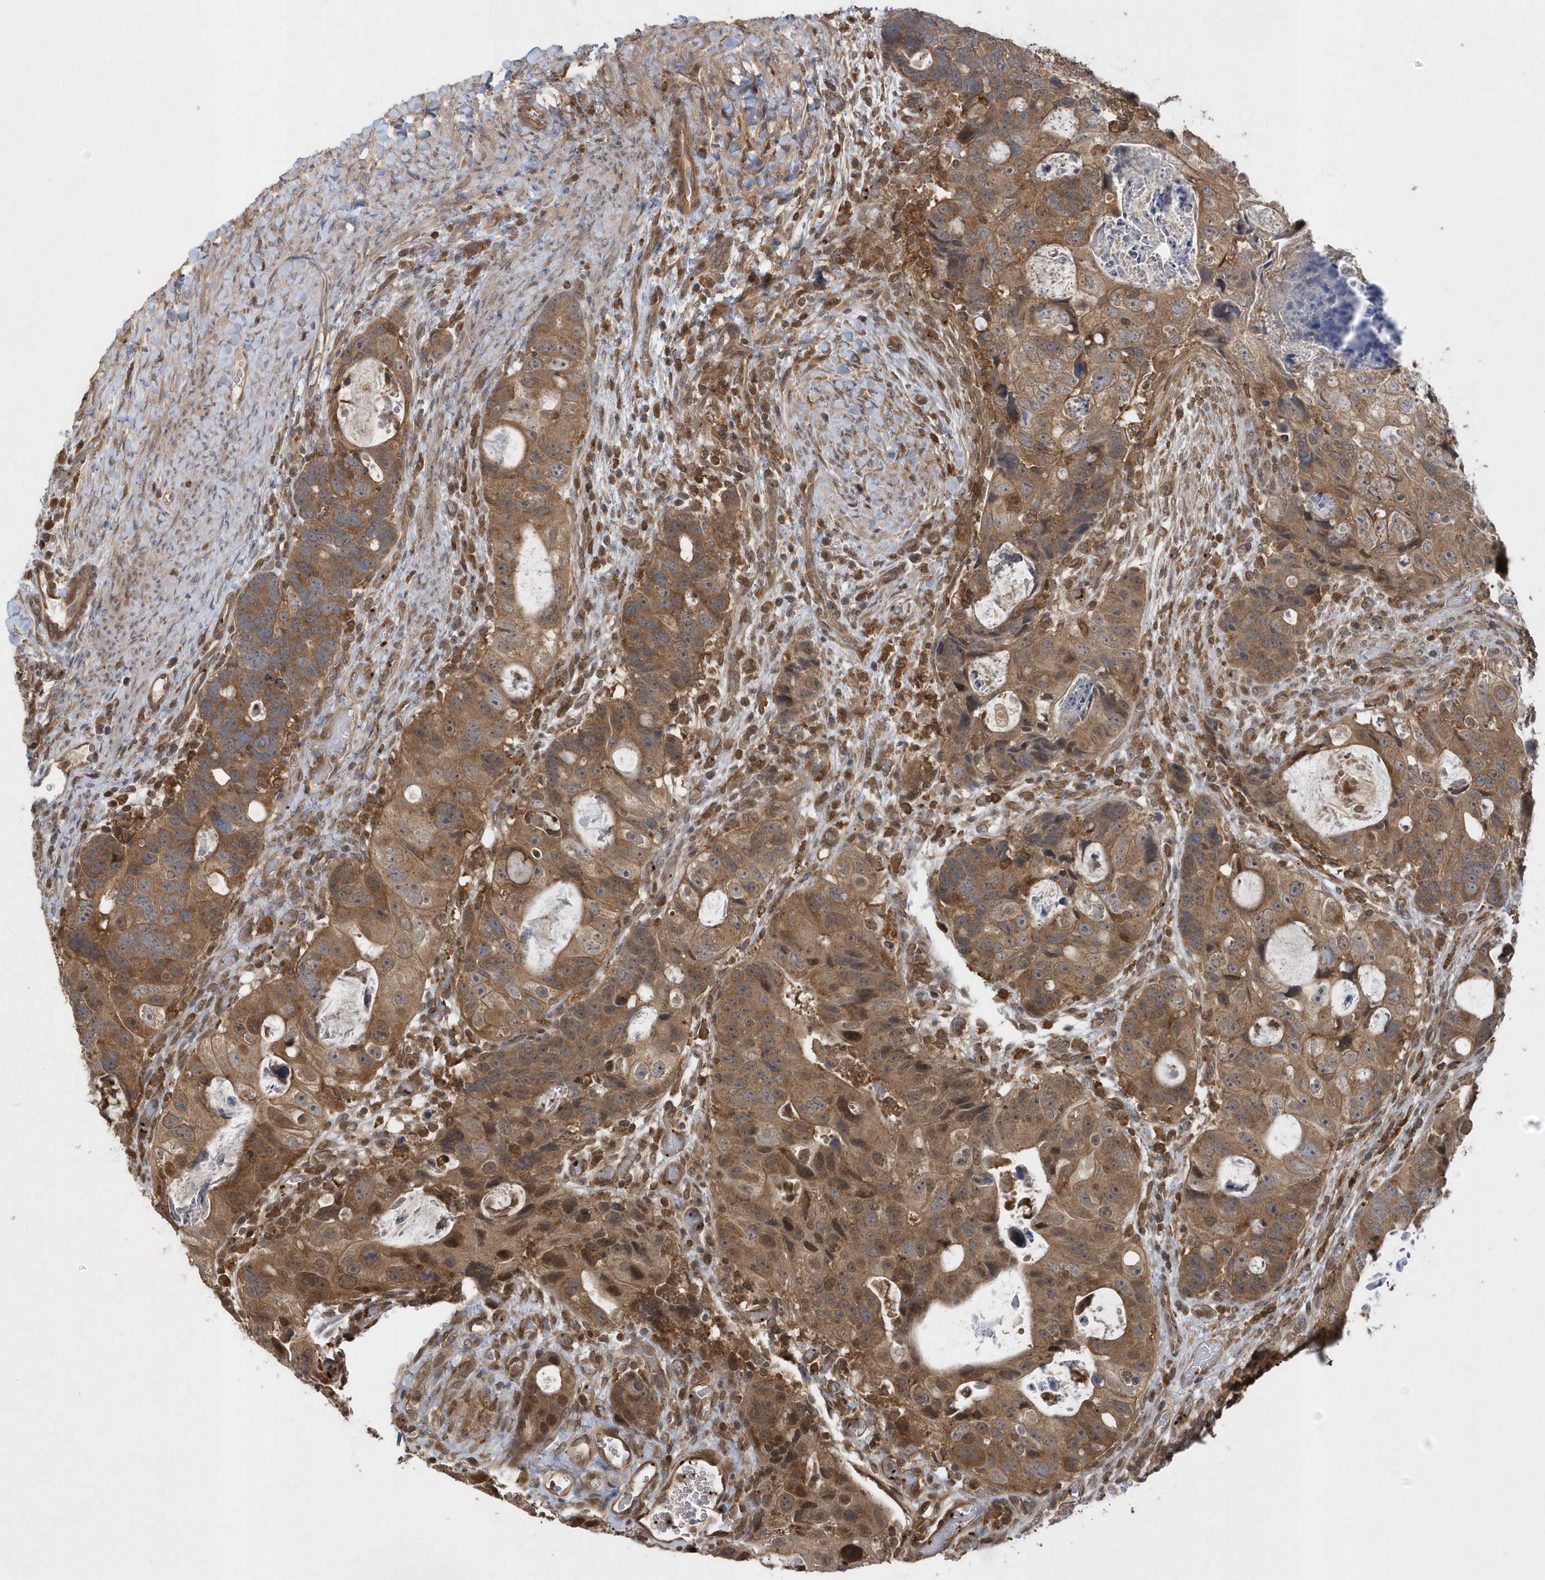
{"staining": {"intensity": "moderate", "quantity": ">75%", "location": "cytoplasmic/membranous,nuclear"}, "tissue": "colorectal cancer", "cell_type": "Tumor cells", "image_type": "cancer", "snomed": [{"axis": "morphology", "description": "Adenocarcinoma, NOS"}, {"axis": "topography", "description": "Rectum"}], "caption": "Immunohistochemistry image of neoplastic tissue: human colorectal cancer (adenocarcinoma) stained using immunohistochemistry demonstrates medium levels of moderate protein expression localized specifically in the cytoplasmic/membranous and nuclear of tumor cells, appearing as a cytoplasmic/membranous and nuclear brown color.", "gene": "ACYP1", "patient": {"sex": "male", "age": 59}}